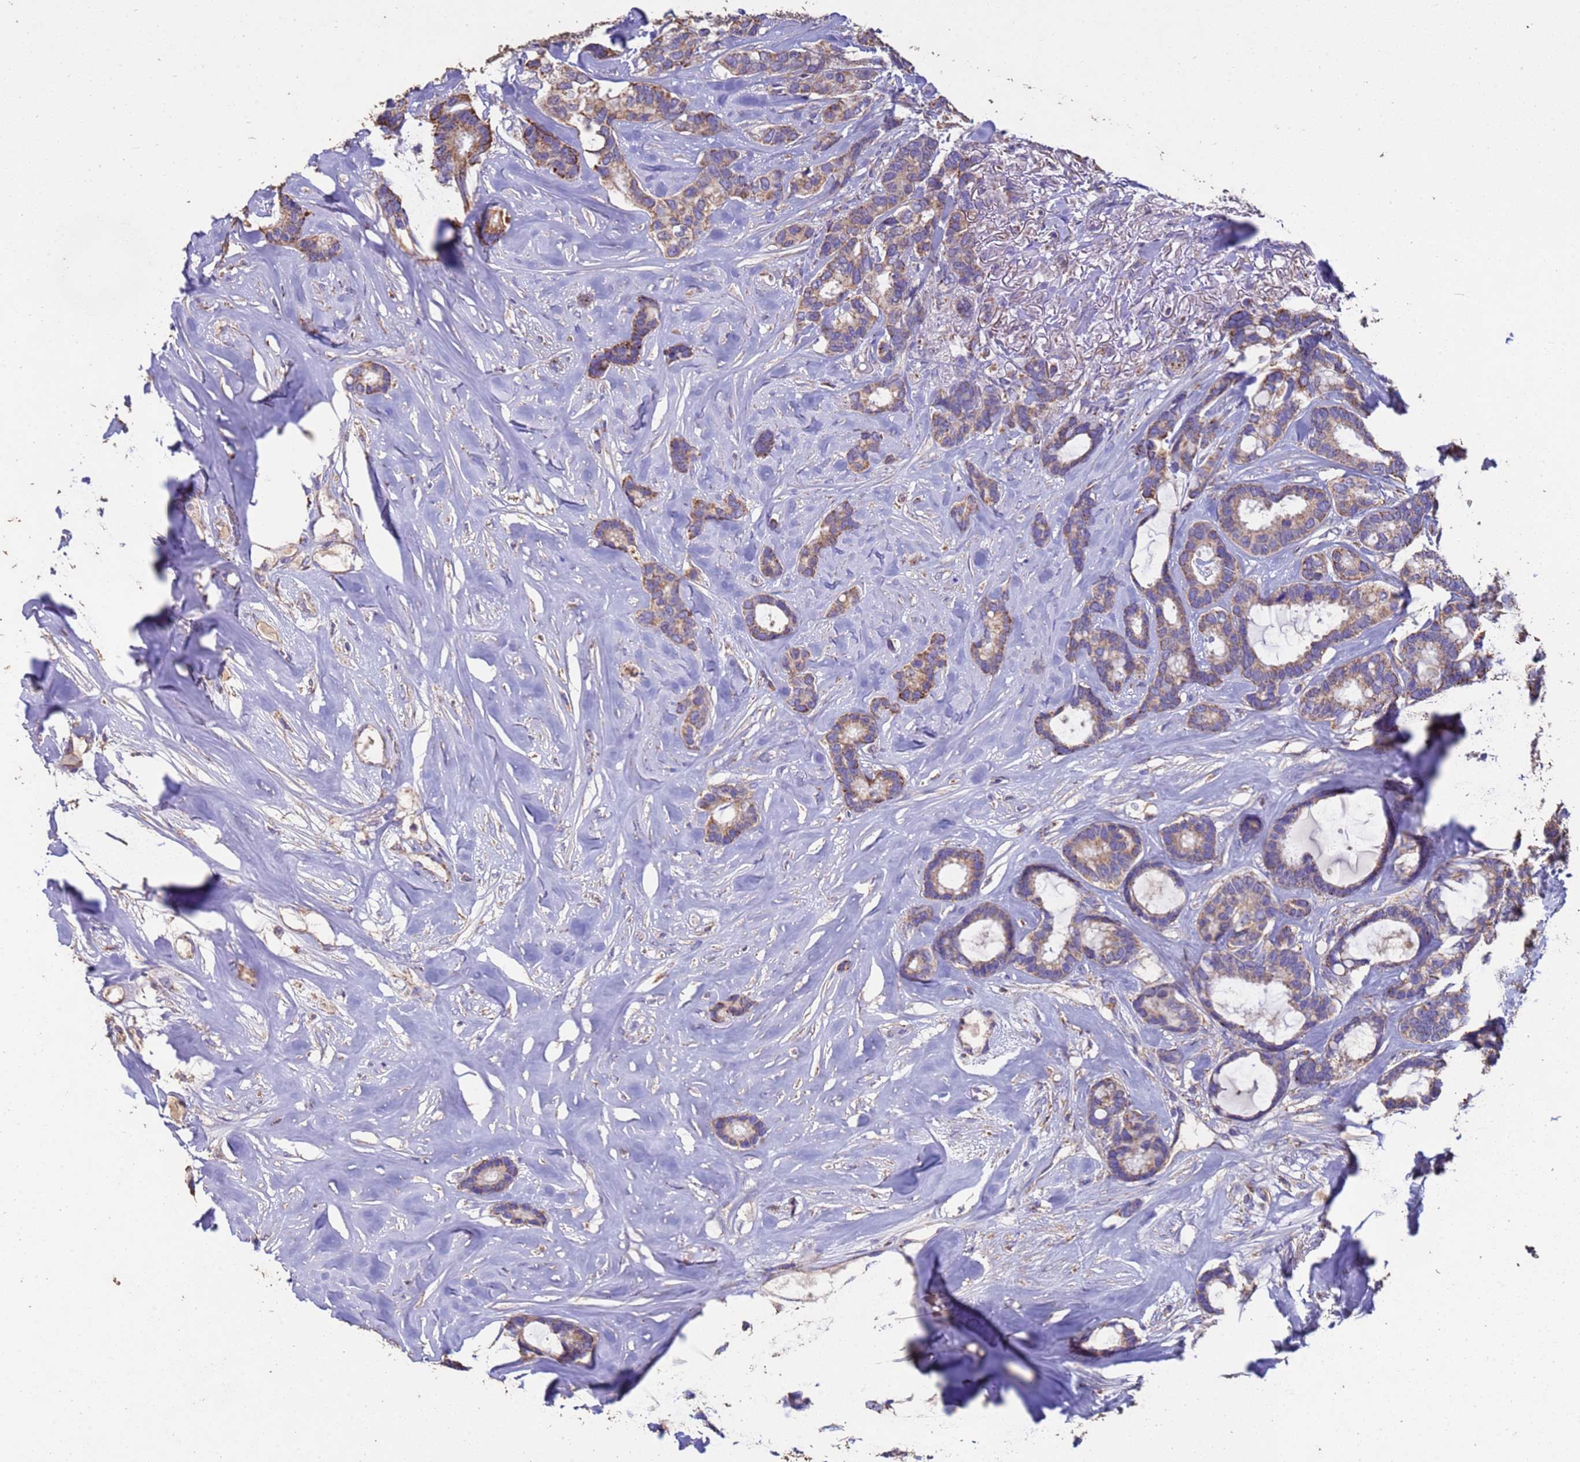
{"staining": {"intensity": "moderate", "quantity": ">75%", "location": "cytoplasmic/membranous"}, "tissue": "breast cancer", "cell_type": "Tumor cells", "image_type": "cancer", "snomed": [{"axis": "morphology", "description": "Duct carcinoma"}, {"axis": "topography", "description": "Breast"}], "caption": "Immunohistochemical staining of human breast cancer shows medium levels of moderate cytoplasmic/membranous protein staining in approximately >75% of tumor cells.", "gene": "ZNFX1", "patient": {"sex": "female", "age": 87}}